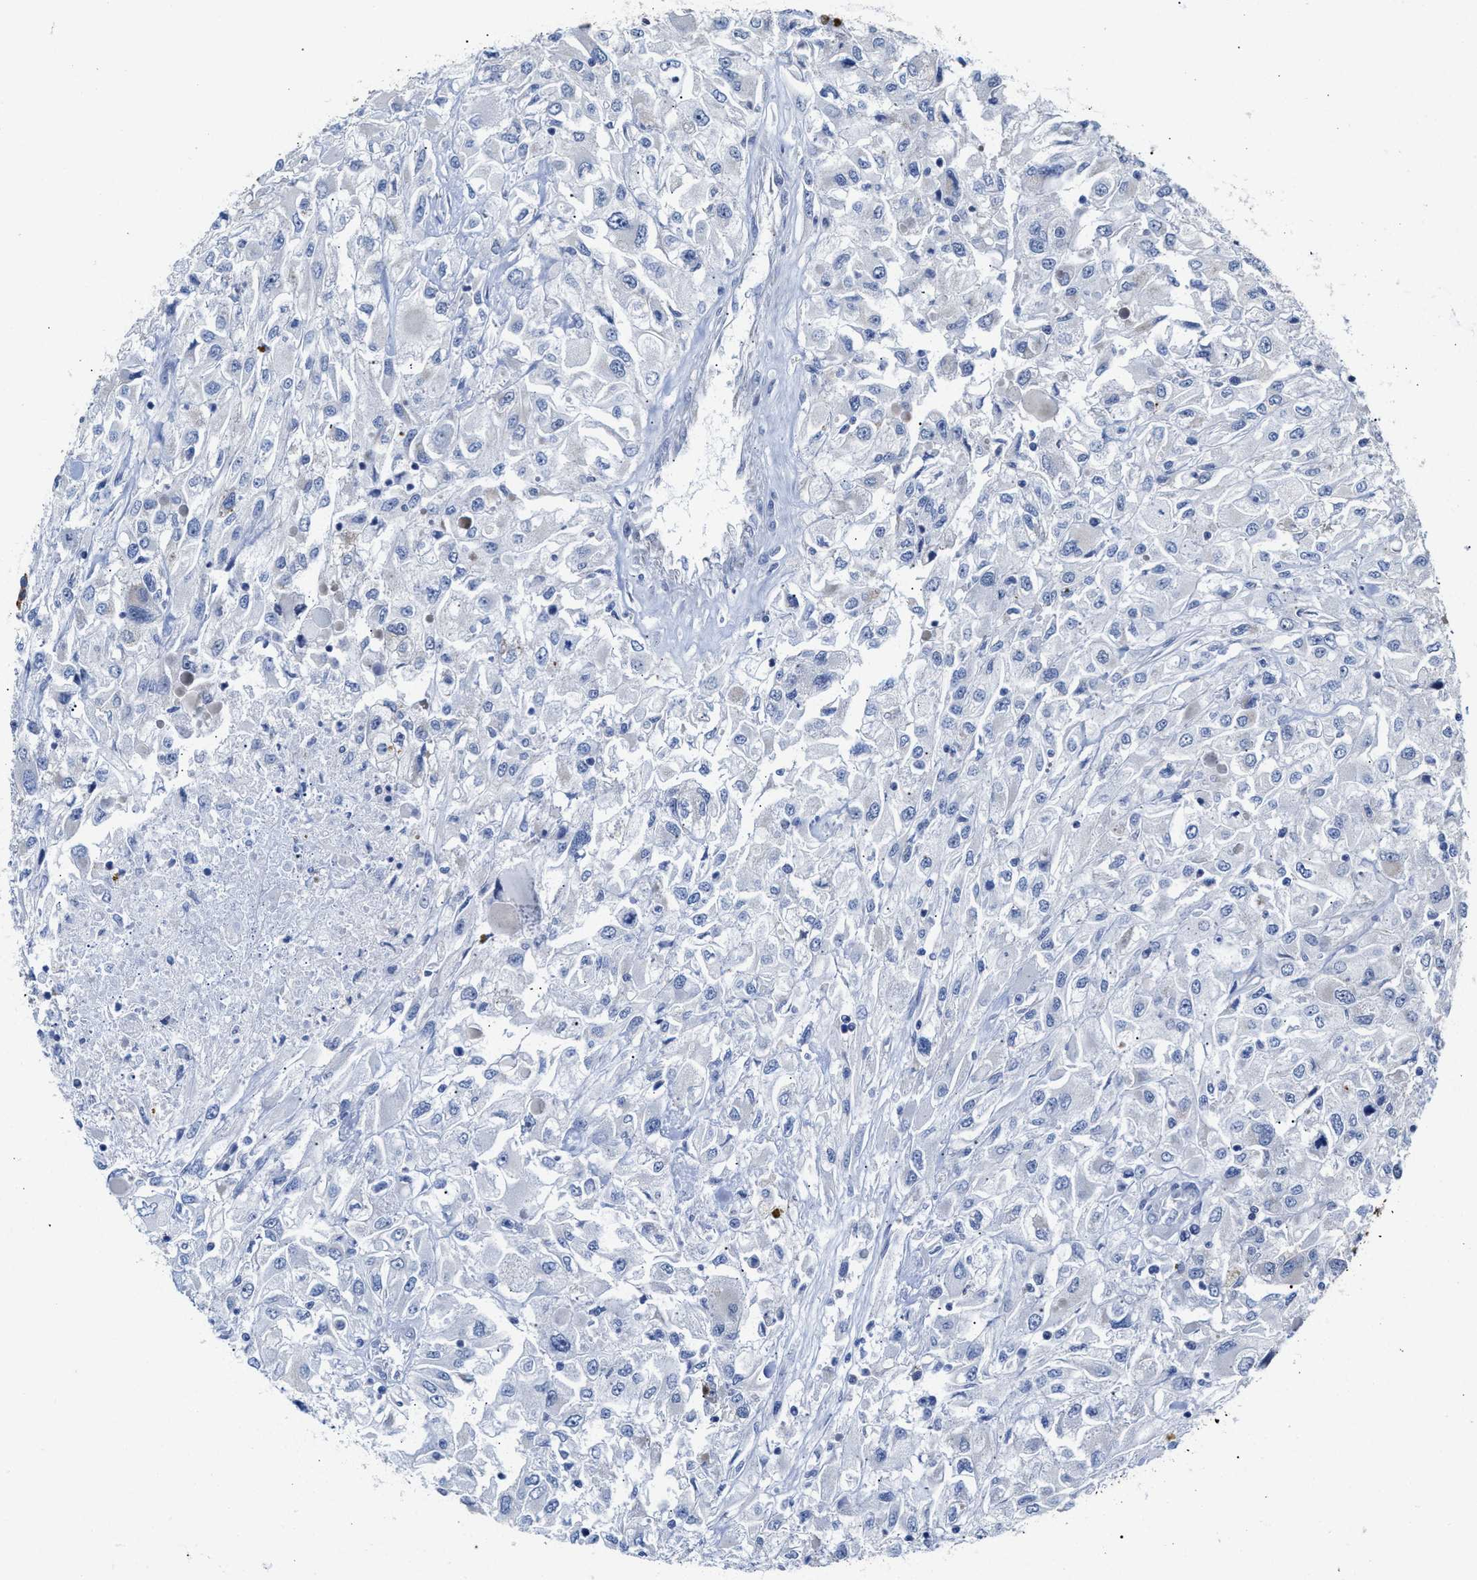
{"staining": {"intensity": "negative", "quantity": "none", "location": "none"}, "tissue": "renal cancer", "cell_type": "Tumor cells", "image_type": "cancer", "snomed": [{"axis": "morphology", "description": "Adenocarcinoma, NOS"}, {"axis": "topography", "description": "Kidney"}], "caption": "Immunohistochemistry (IHC) of renal cancer (adenocarcinoma) displays no staining in tumor cells. Brightfield microscopy of IHC stained with DAB (3,3'-diaminobenzidine) (brown) and hematoxylin (blue), captured at high magnification.", "gene": "JAG1", "patient": {"sex": "female", "age": 52}}